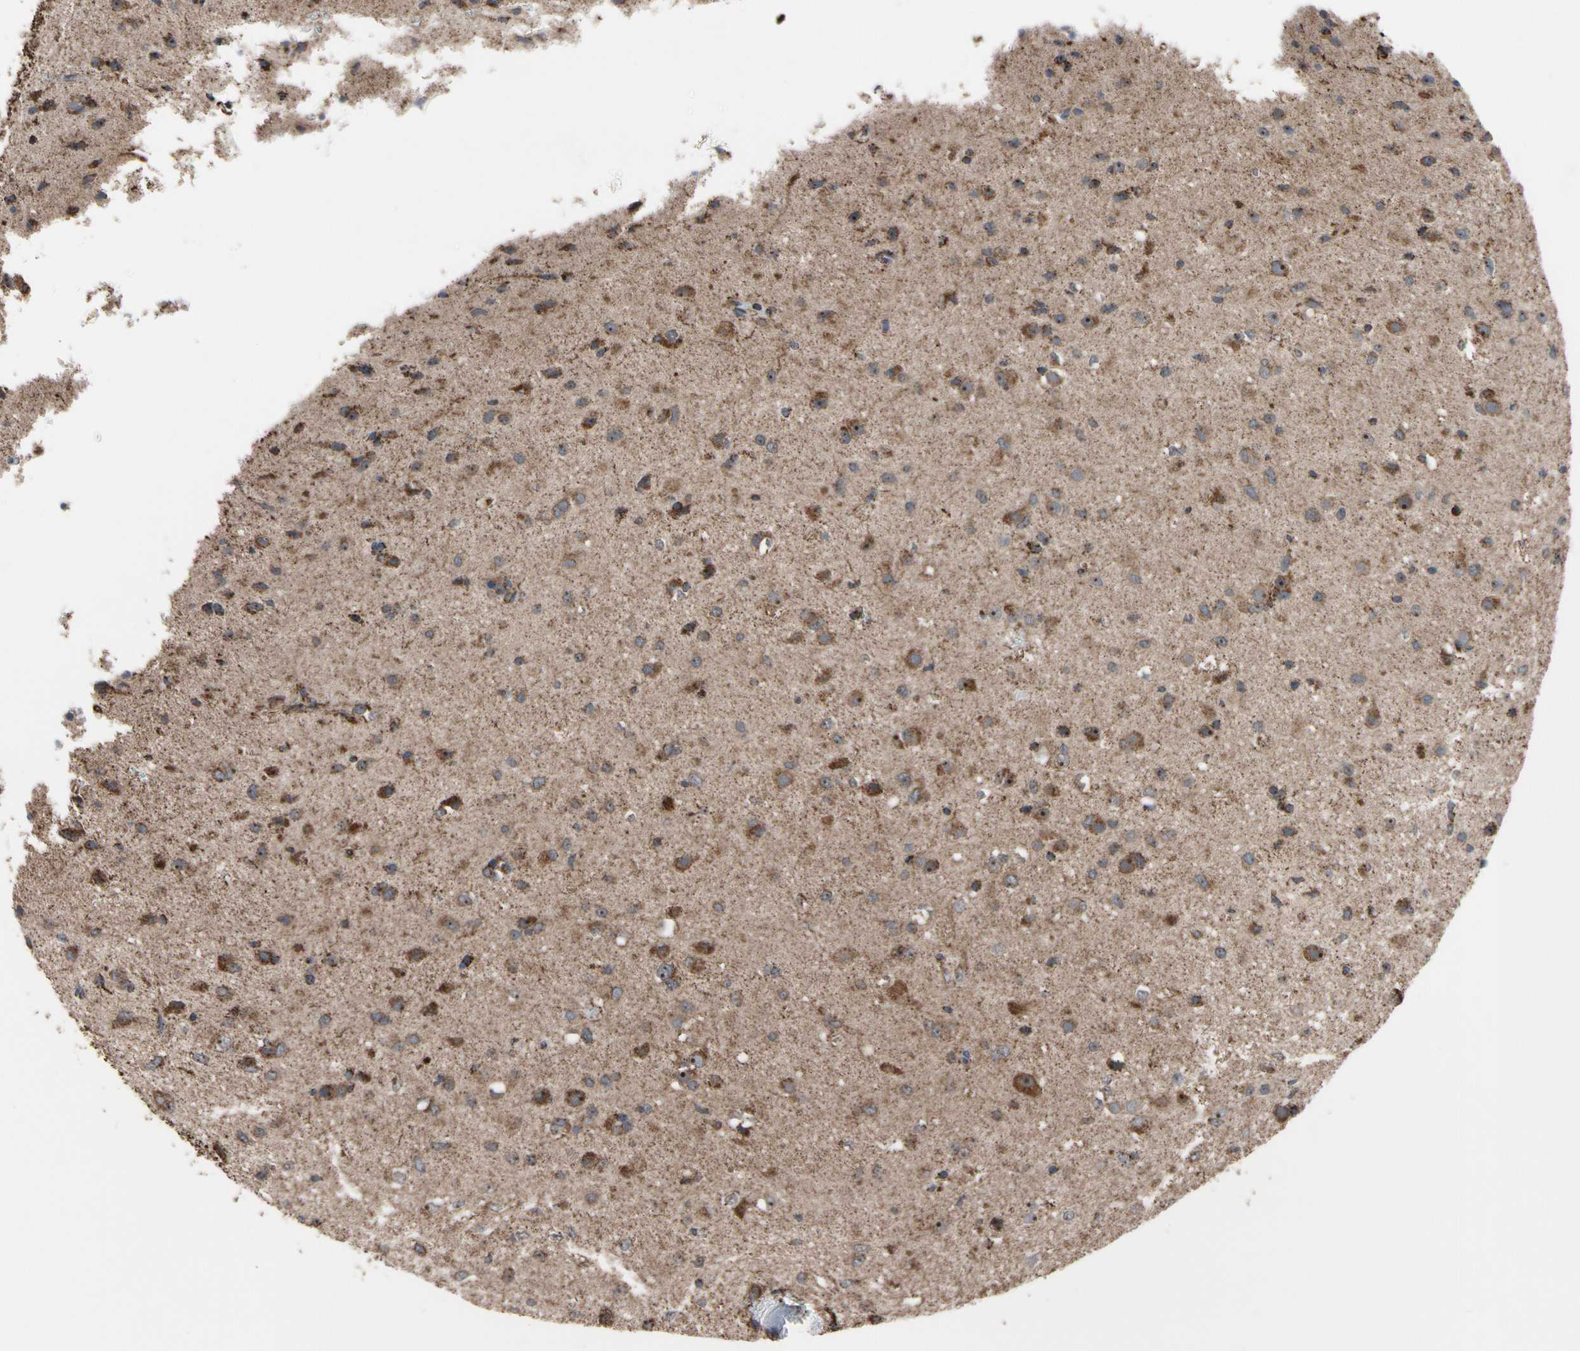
{"staining": {"intensity": "moderate", "quantity": ">75%", "location": "cytoplasmic/membranous"}, "tissue": "glioma", "cell_type": "Tumor cells", "image_type": "cancer", "snomed": [{"axis": "morphology", "description": "Glioma, malignant, Low grade"}, {"axis": "topography", "description": "Brain"}], "caption": "Malignant glioma (low-grade) stained with immunohistochemistry displays moderate cytoplasmic/membranous expression in about >75% of tumor cells.", "gene": "FAM110B", "patient": {"sex": "male", "age": 77}}